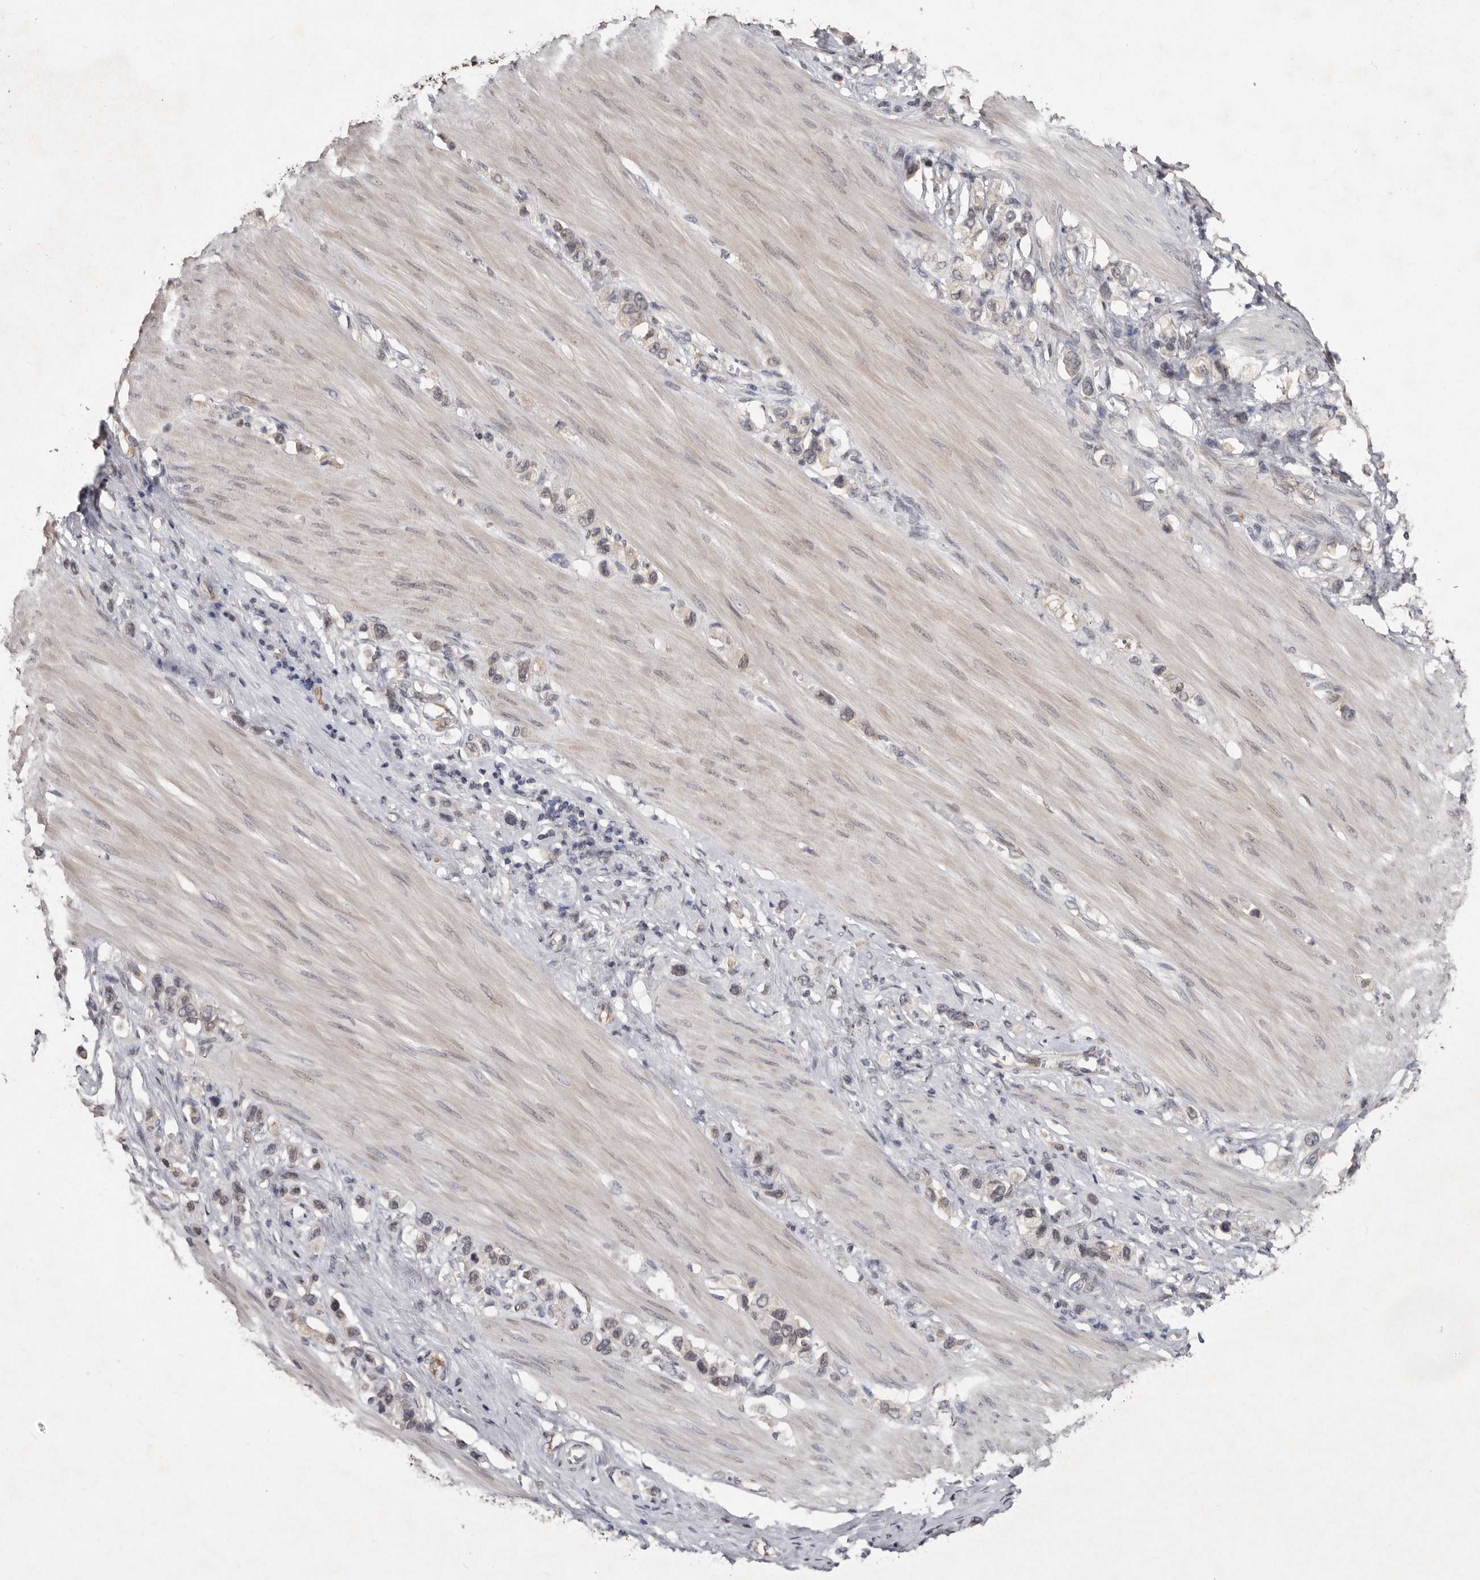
{"staining": {"intensity": "weak", "quantity": "25%-75%", "location": "cytoplasmic/membranous"}, "tissue": "stomach cancer", "cell_type": "Tumor cells", "image_type": "cancer", "snomed": [{"axis": "morphology", "description": "Adenocarcinoma, NOS"}, {"axis": "topography", "description": "Stomach"}], "caption": "A photomicrograph of human stomach cancer (adenocarcinoma) stained for a protein demonstrates weak cytoplasmic/membranous brown staining in tumor cells. (DAB (3,3'-diaminobenzidine) IHC, brown staining for protein, blue staining for nuclei).", "gene": "SULT1E1", "patient": {"sex": "female", "age": 65}}